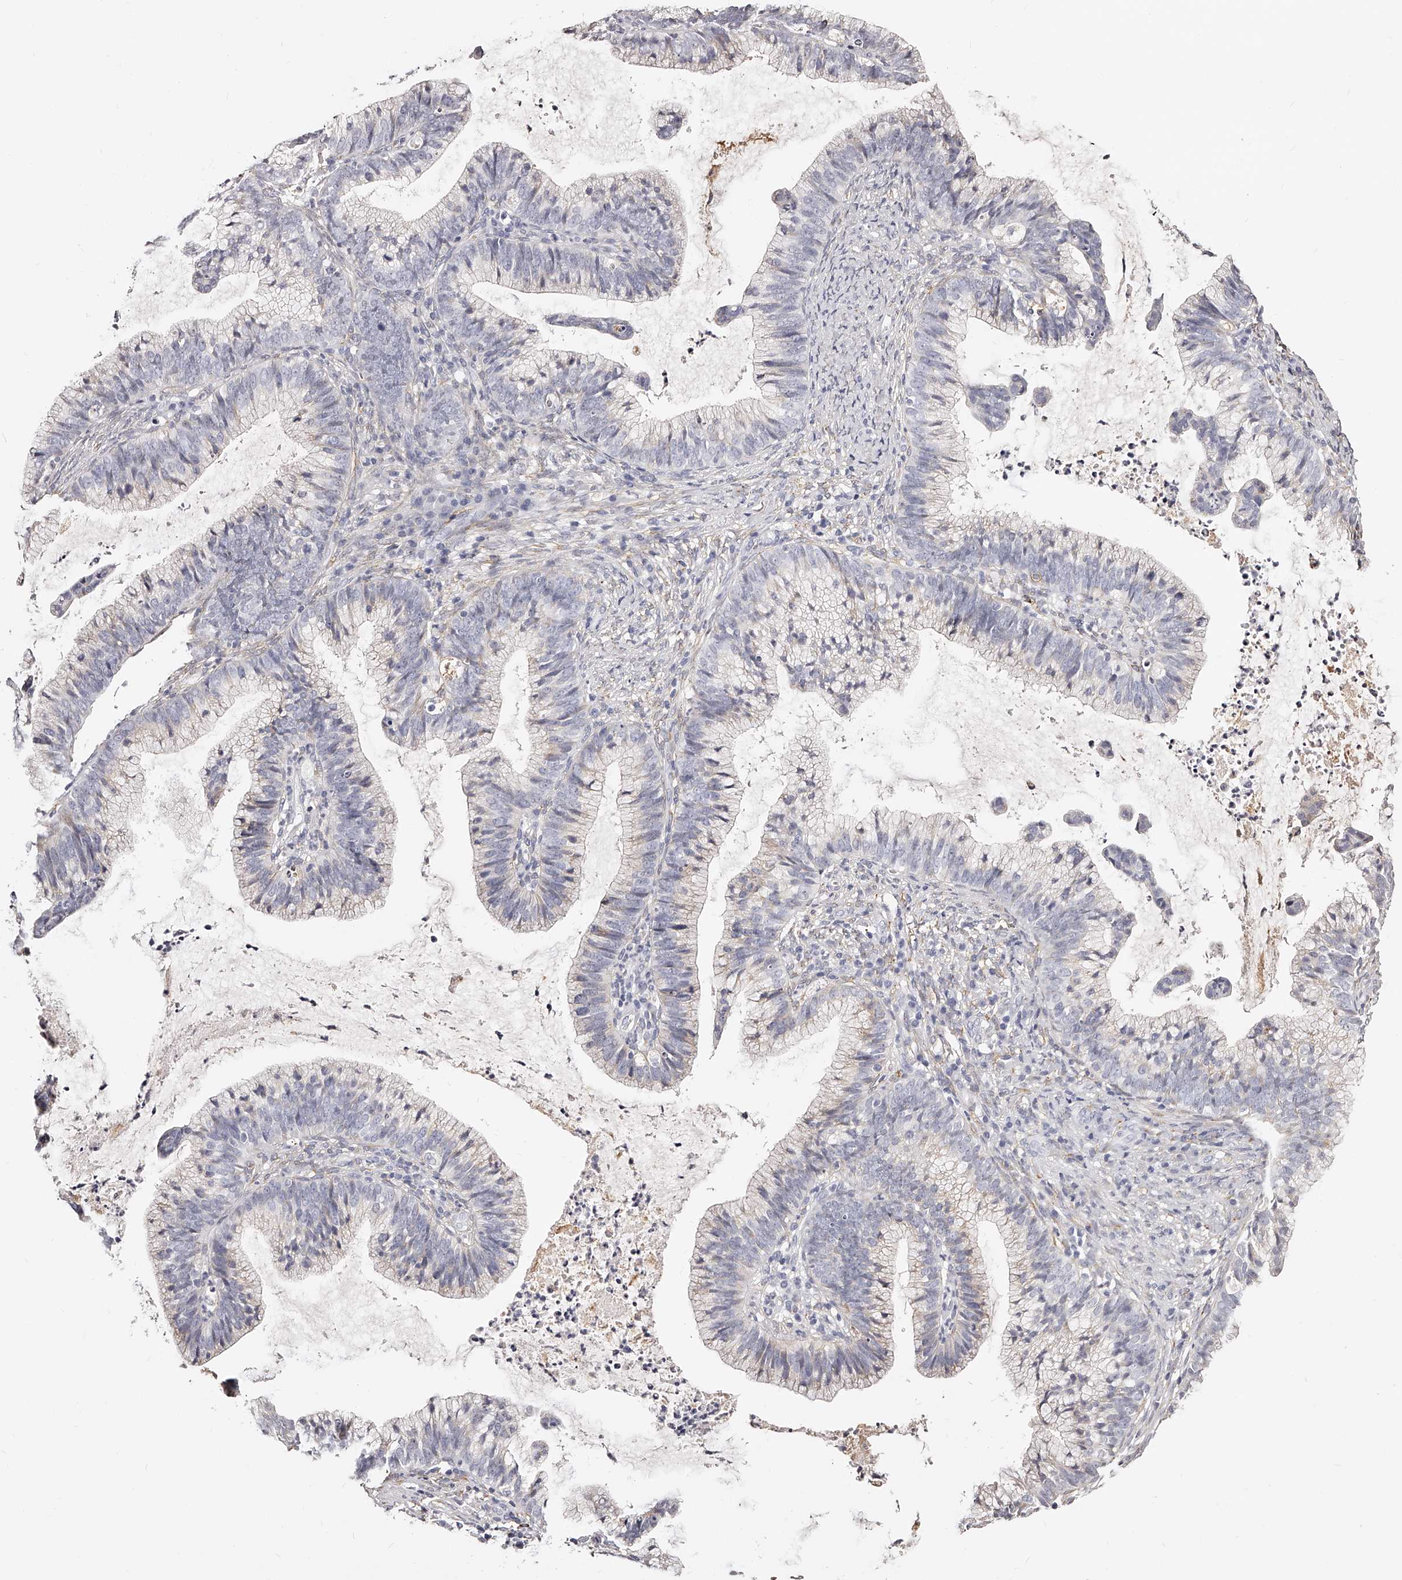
{"staining": {"intensity": "negative", "quantity": "none", "location": "none"}, "tissue": "cervical cancer", "cell_type": "Tumor cells", "image_type": "cancer", "snomed": [{"axis": "morphology", "description": "Adenocarcinoma, NOS"}, {"axis": "topography", "description": "Cervix"}], "caption": "IHC photomicrograph of neoplastic tissue: human adenocarcinoma (cervical) stained with DAB (3,3'-diaminobenzidine) shows no significant protein positivity in tumor cells.", "gene": "CD82", "patient": {"sex": "female", "age": 36}}